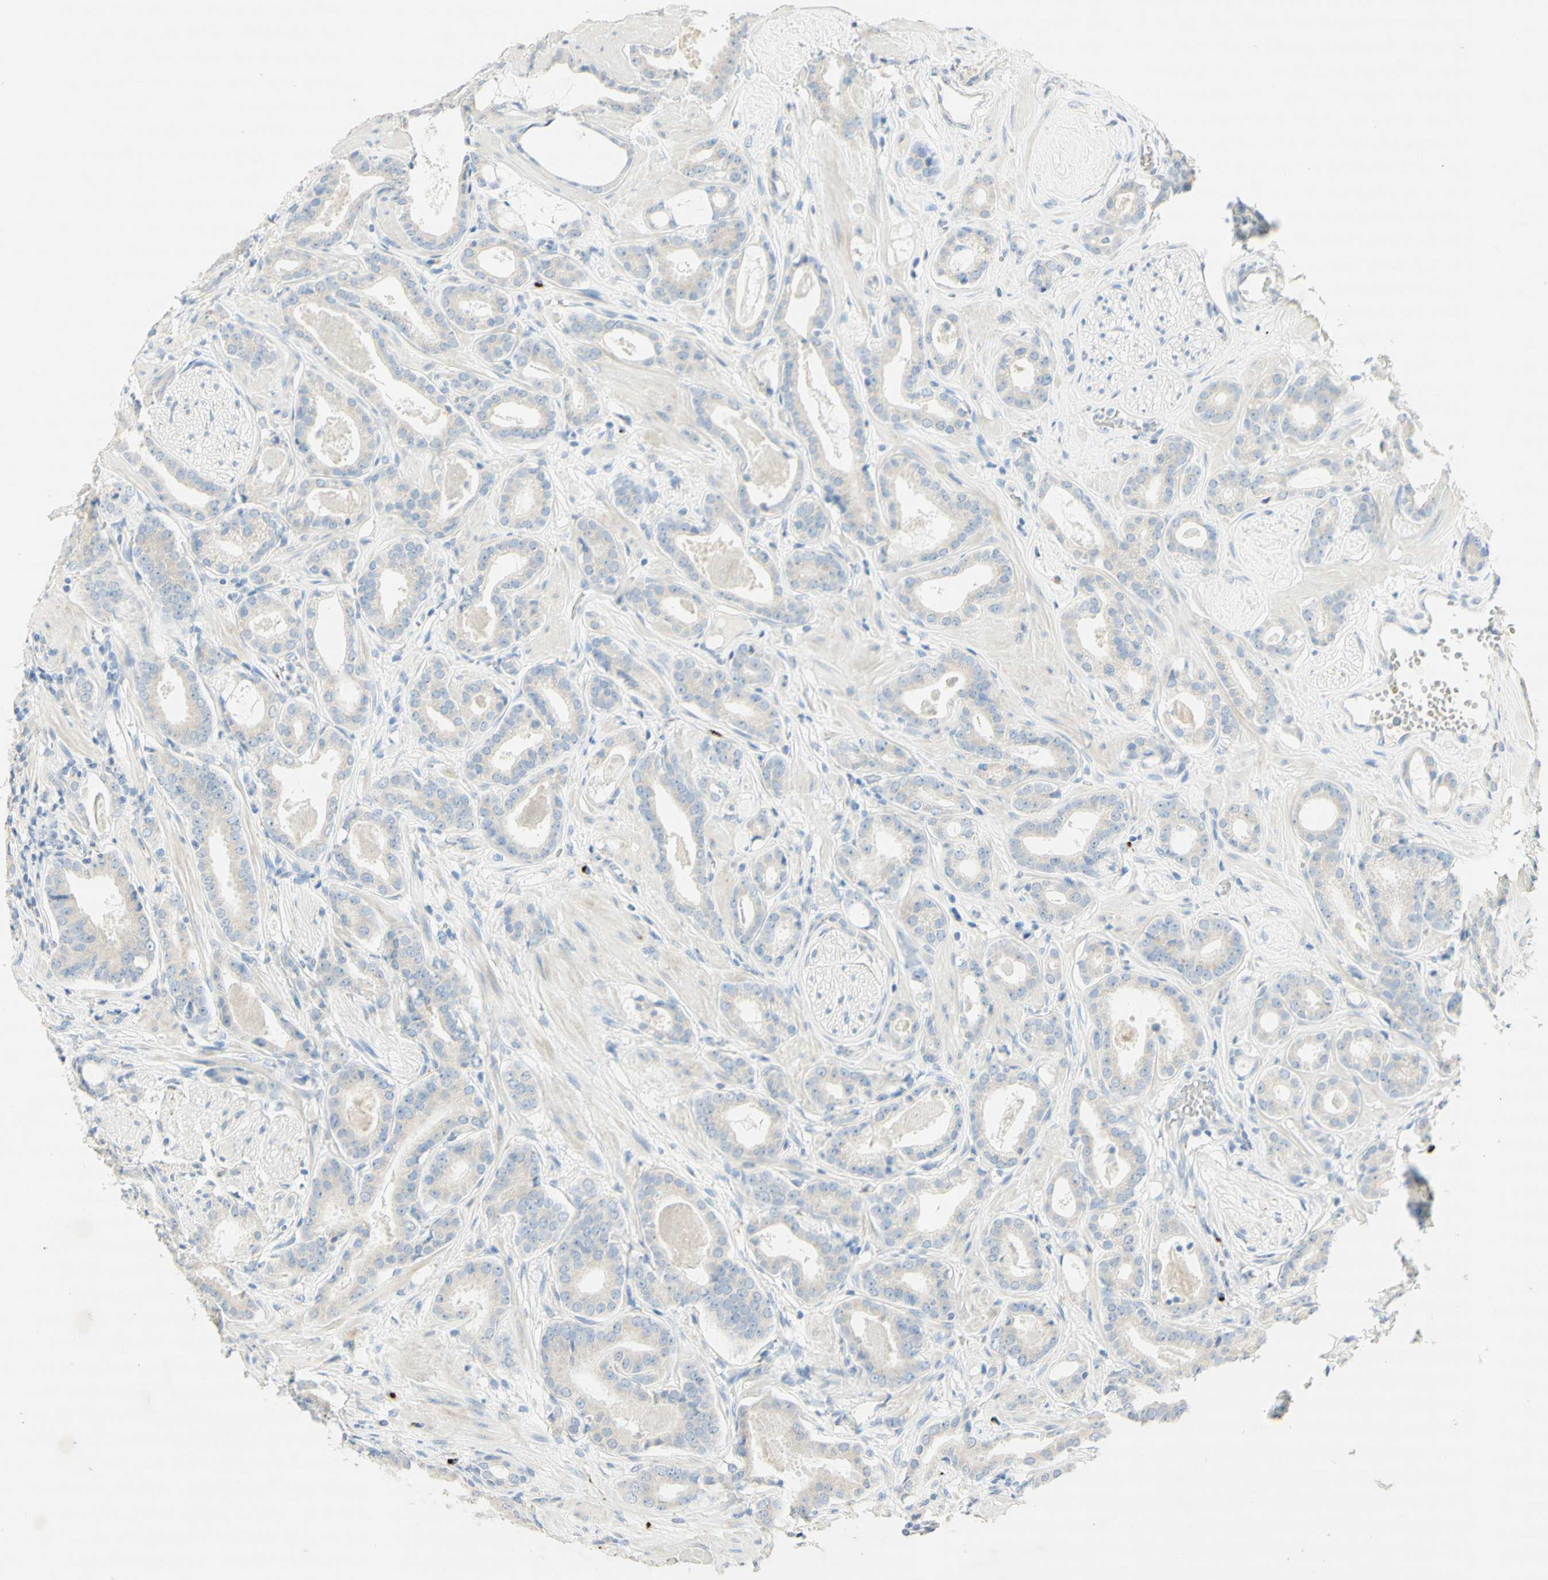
{"staining": {"intensity": "negative", "quantity": "none", "location": "none"}, "tissue": "prostate cancer", "cell_type": "Tumor cells", "image_type": "cancer", "snomed": [{"axis": "morphology", "description": "Adenocarcinoma, Low grade"}, {"axis": "topography", "description": "Prostate"}], "caption": "The histopathology image shows no significant positivity in tumor cells of prostate low-grade adenocarcinoma.", "gene": "MANEA", "patient": {"sex": "male", "age": 53}}